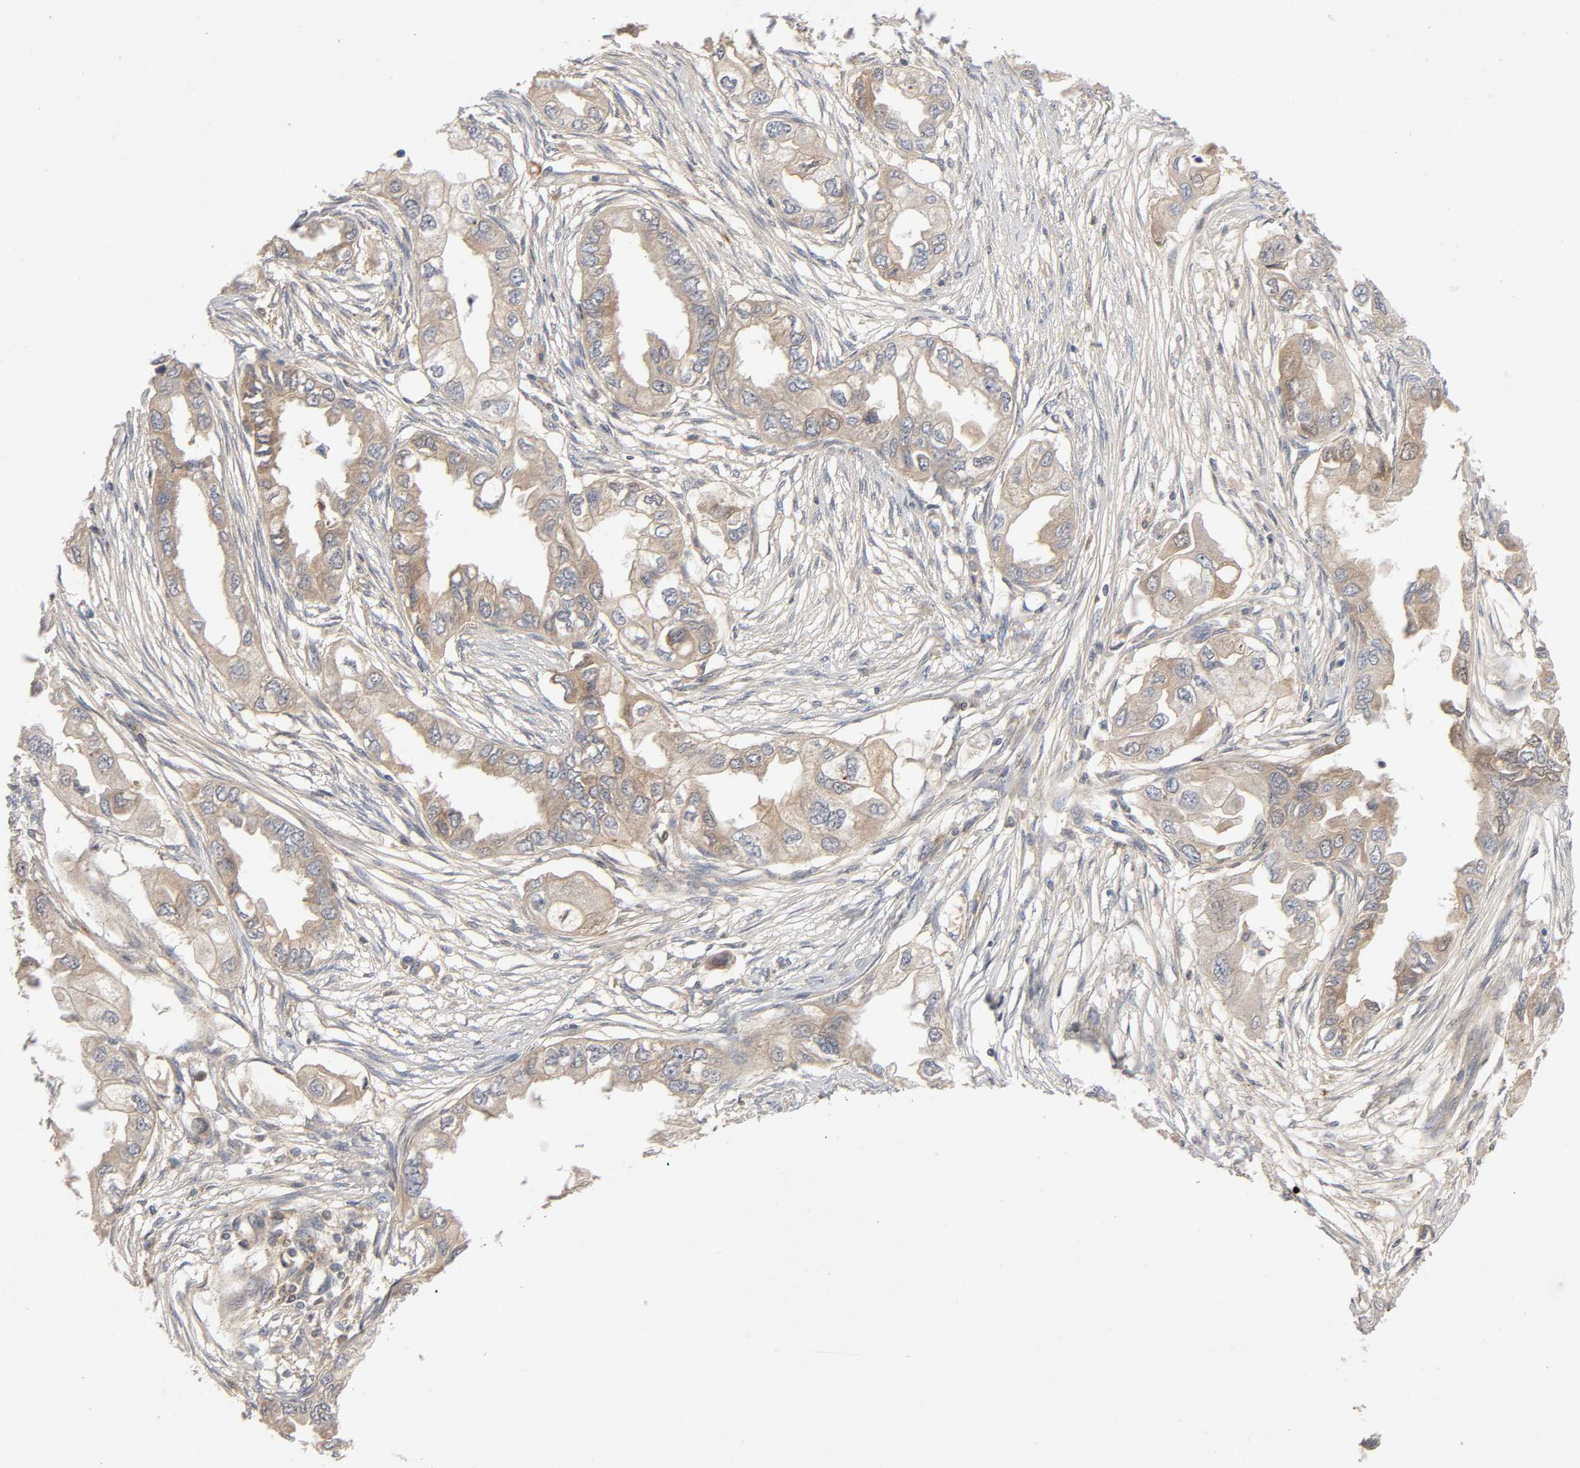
{"staining": {"intensity": "moderate", "quantity": ">75%", "location": "cytoplasmic/membranous"}, "tissue": "endometrial cancer", "cell_type": "Tumor cells", "image_type": "cancer", "snomed": [{"axis": "morphology", "description": "Adenocarcinoma, NOS"}, {"axis": "topography", "description": "Endometrium"}], "caption": "Adenocarcinoma (endometrial) stained with immunohistochemistry (IHC) reveals moderate cytoplasmic/membranous staining in approximately >75% of tumor cells. The staining is performed using DAB brown chromogen to label protein expression. The nuclei are counter-stained blue using hematoxylin.", "gene": "CPB2", "patient": {"sex": "female", "age": 67}}